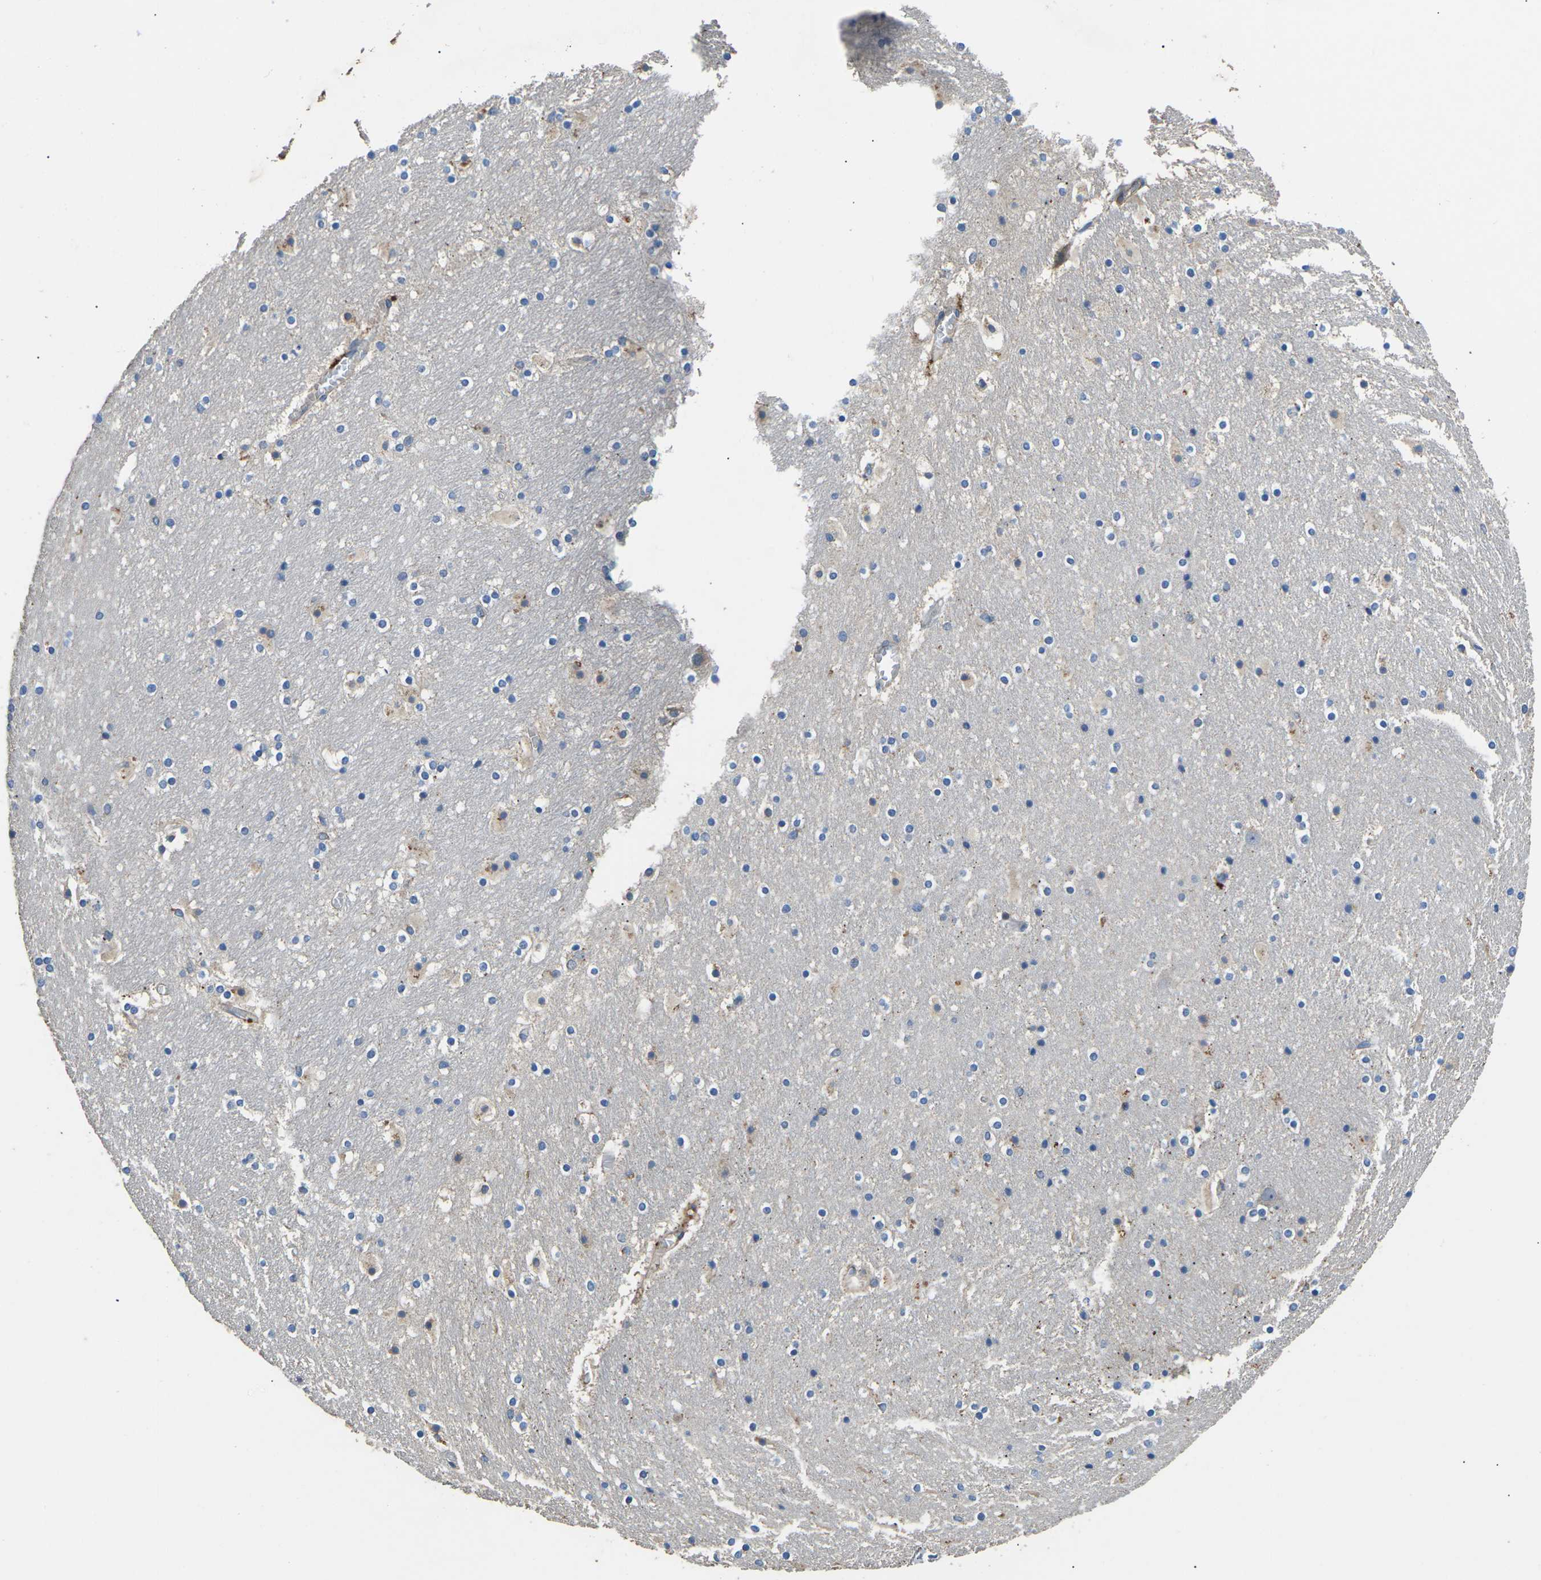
{"staining": {"intensity": "weak", "quantity": "<25%", "location": "cytoplasmic/membranous"}, "tissue": "hippocampus", "cell_type": "Glial cells", "image_type": "normal", "snomed": [{"axis": "morphology", "description": "Normal tissue, NOS"}, {"axis": "topography", "description": "Hippocampus"}], "caption": "A micrograph of hippocampus stained for a protein displays no brown staining in glial cells.", "gene": "KCNJ15", "patient": {"sex": "male", "age": 45}}